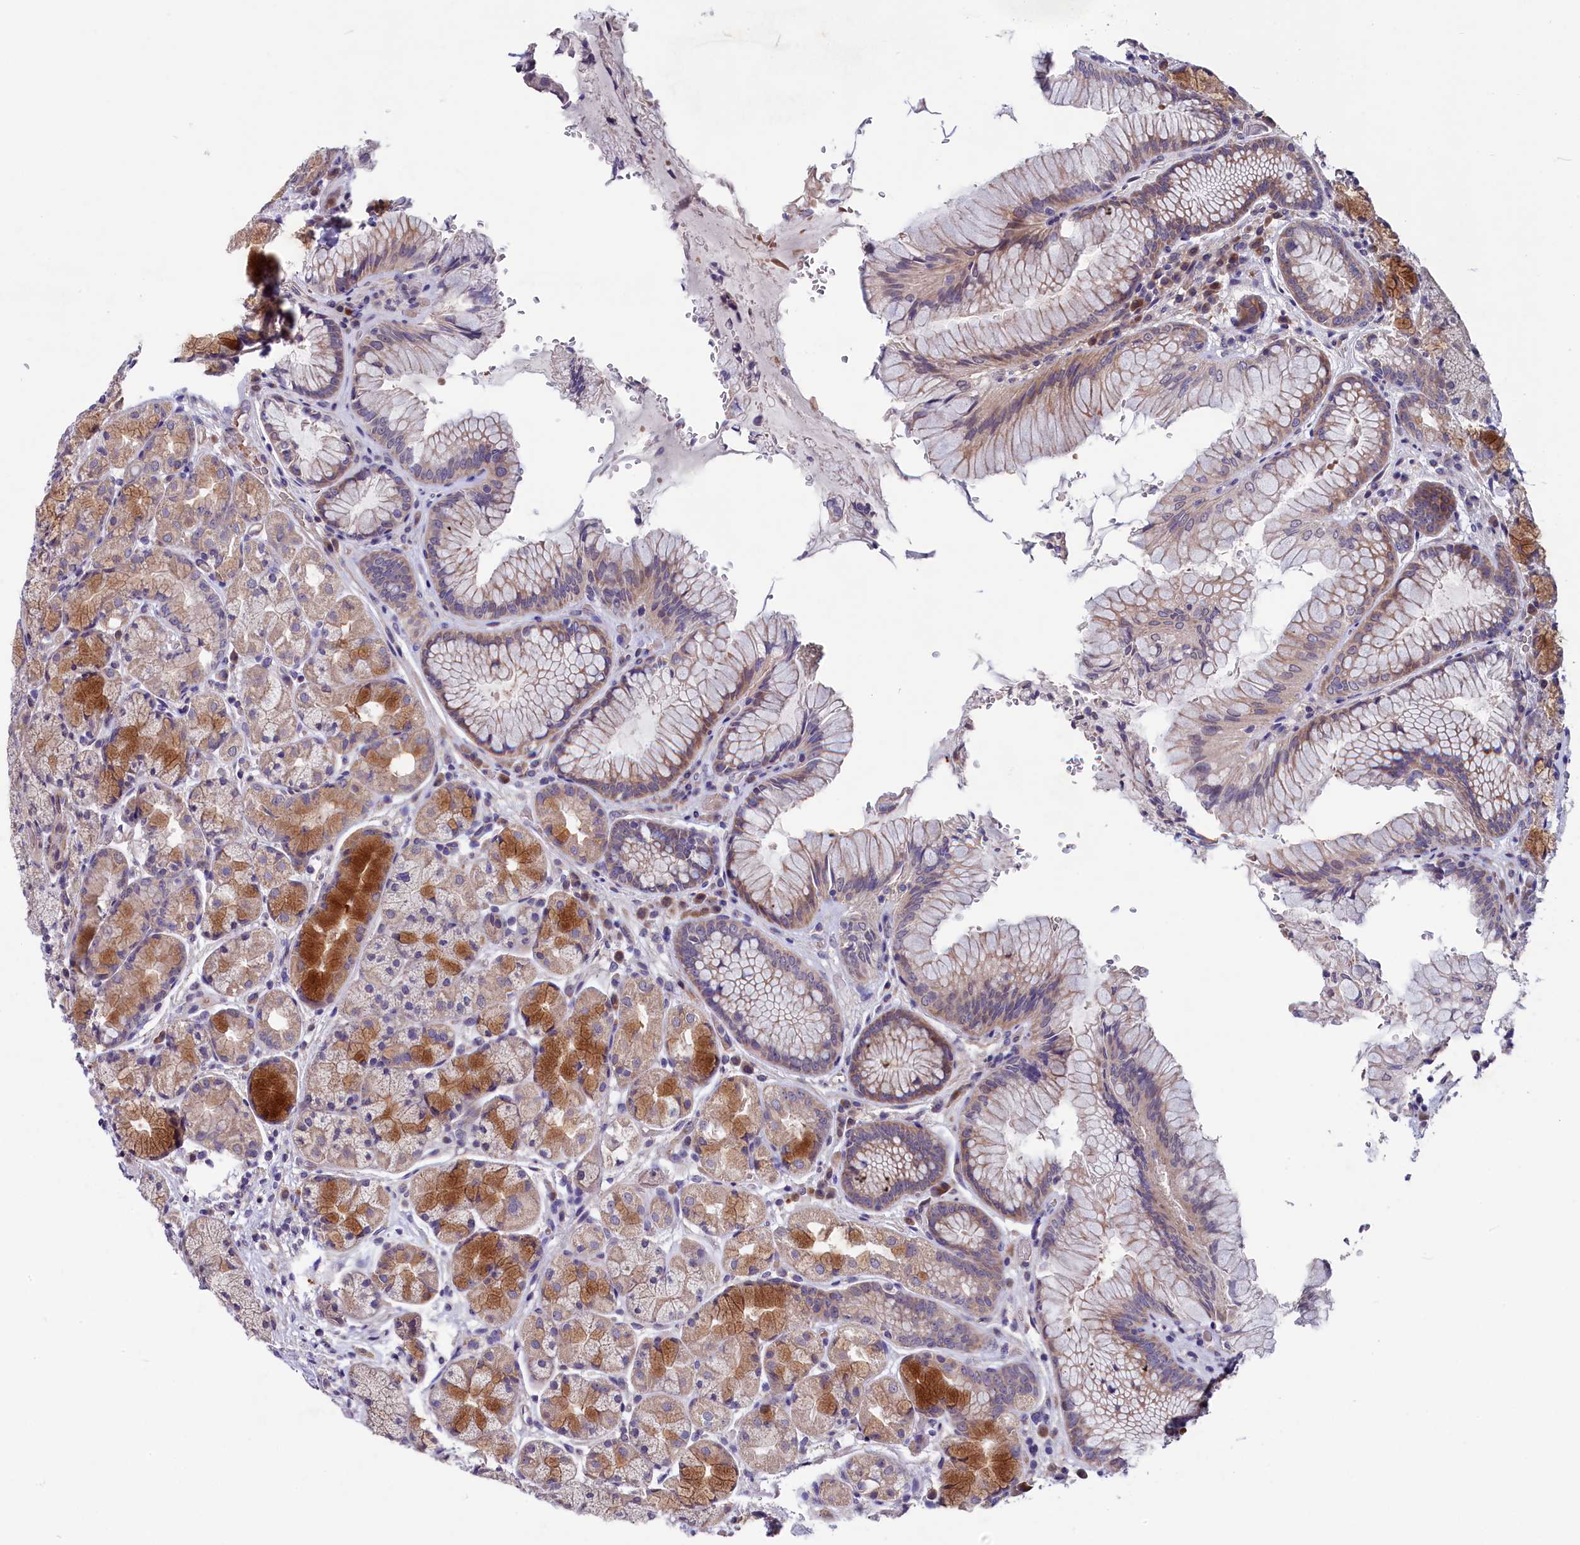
{"staining": {"intensity": "weak", "quantity": "25%-75%", "location": "cytoplasmic/membranous"}, "tissue": "stomach", "cell_type": "Glandular cells", "image_type": "normal", "snomed": [{"axis": "morphology", "description": "Normal tissue, NOS"}, {"axis": "topography", "description": "Stomach"}], "caption": "Glandular cells demonstrate low levels of weak cytoplasmic/membranous expression in approximately 25%-75% of cells in normal human stomach.", "gene": "SLC39A6", "patient": {"sex": "male", "age": 63}}